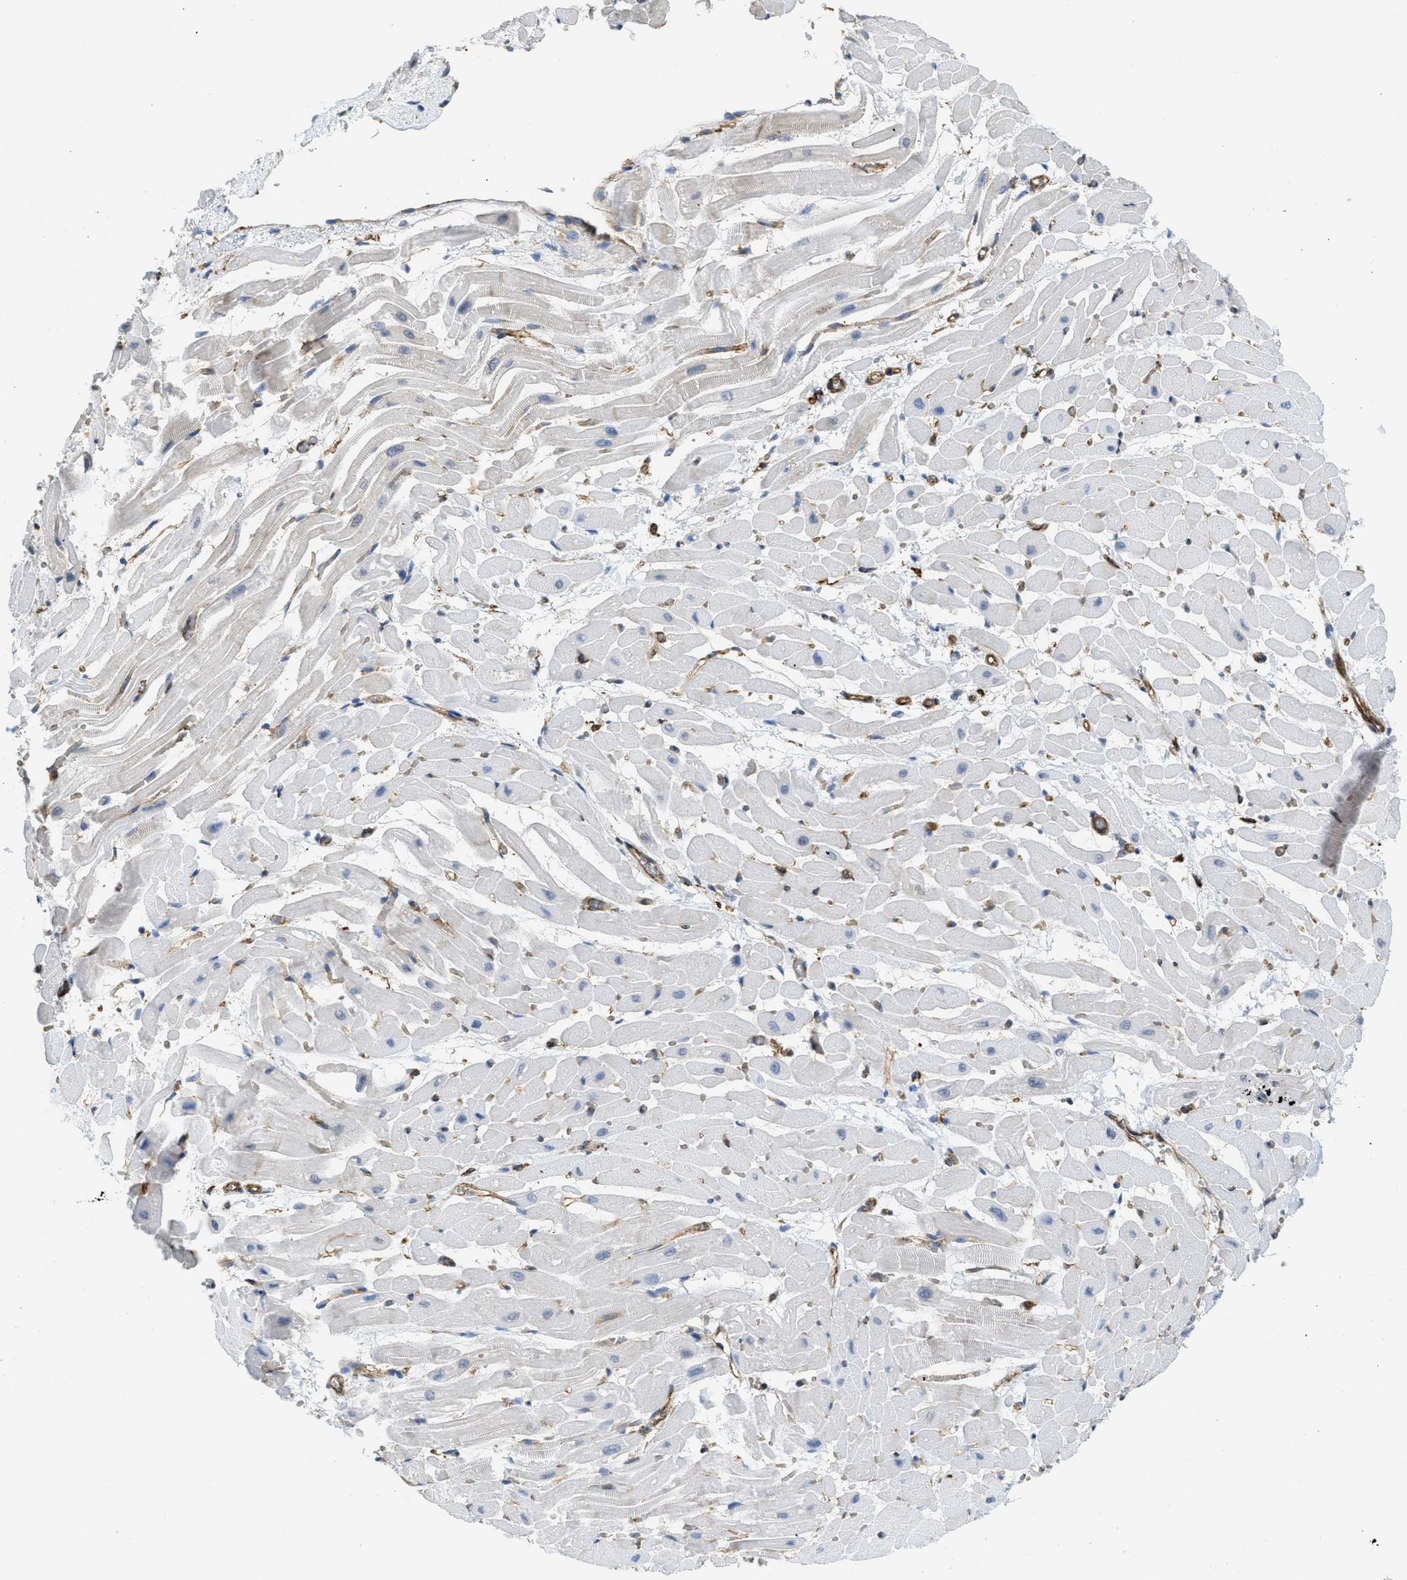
{"staining": {"intensity": "negative", "quantity": "none", "location": "none"}, "tissue": "heart muscle", "cell_type": "Cardiomyocytes", "image_type": "normal", "snomed": [{"axis": "morphology", "description": "Normal tissue, NOS"}, {"axis": "topography", "description": "Heart"}], "caption": "A micrograph of heart muscle stained for a protein shows no brown staining in cardiomyocytes. (IHC, brightfield microscopy, high magnification).", "gene": "HIP1", "patient": {"sex": "male", "age": 45}}